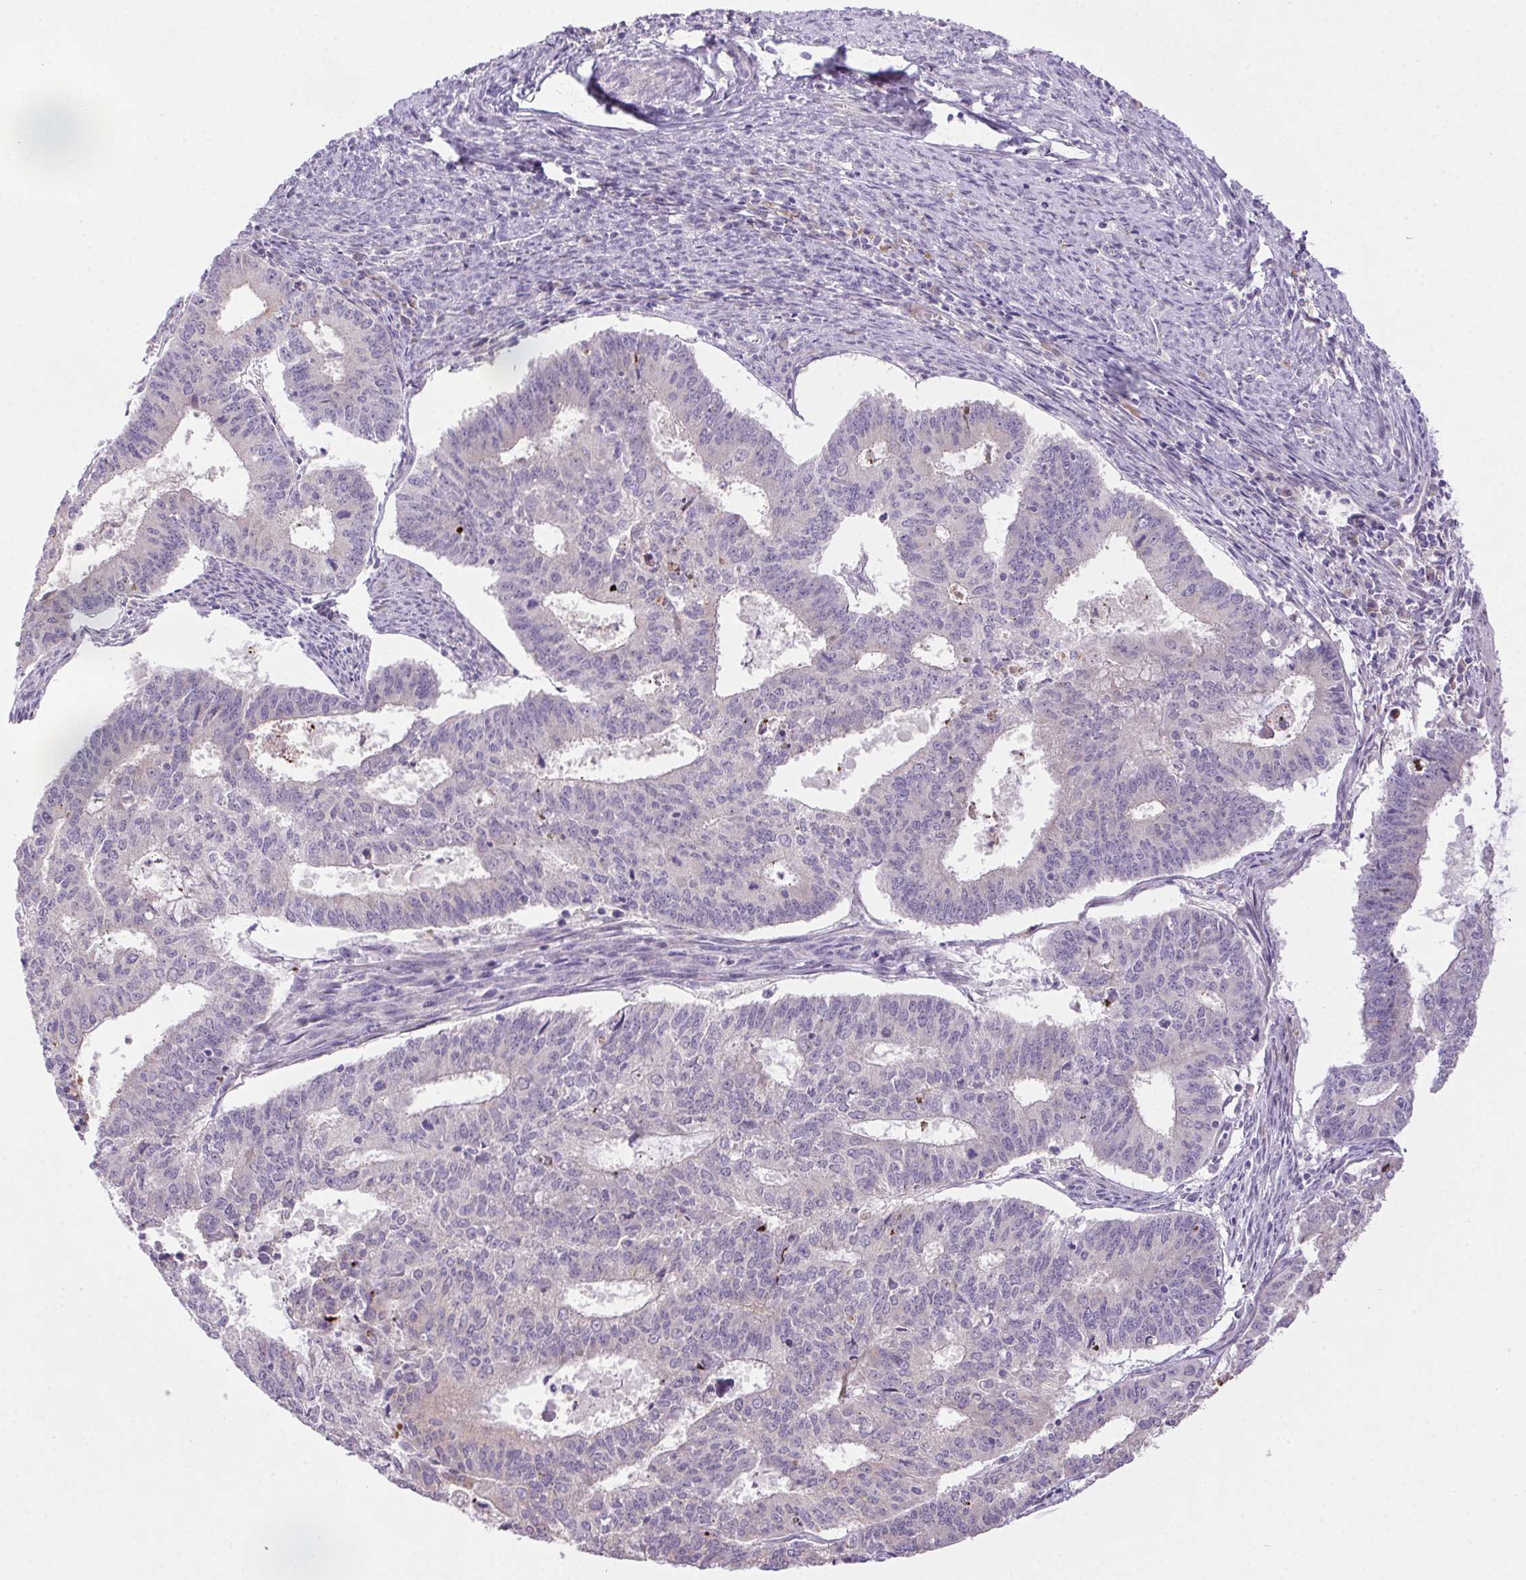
{"staining": {"intensity": "negative", "quantity": "none", "location": "none"}, "tissue": "endometrial cancer", "cell_type": "Tumor cells", "image_type": "cancer", "snomed": [{"axis": "morphology", "description": "Adenocarcinoma, NOS"}, {"axis": "topography", "description": "Endometrium"}], "caption": "IHC of endometrial adenocarcinoma shows no expression in tumor cells. (Brightfield microscopy of DAB immunohistochemistry at high magnification).", "gene": "LRRTM1", "patient": {"sex": "female", "age": 61}}